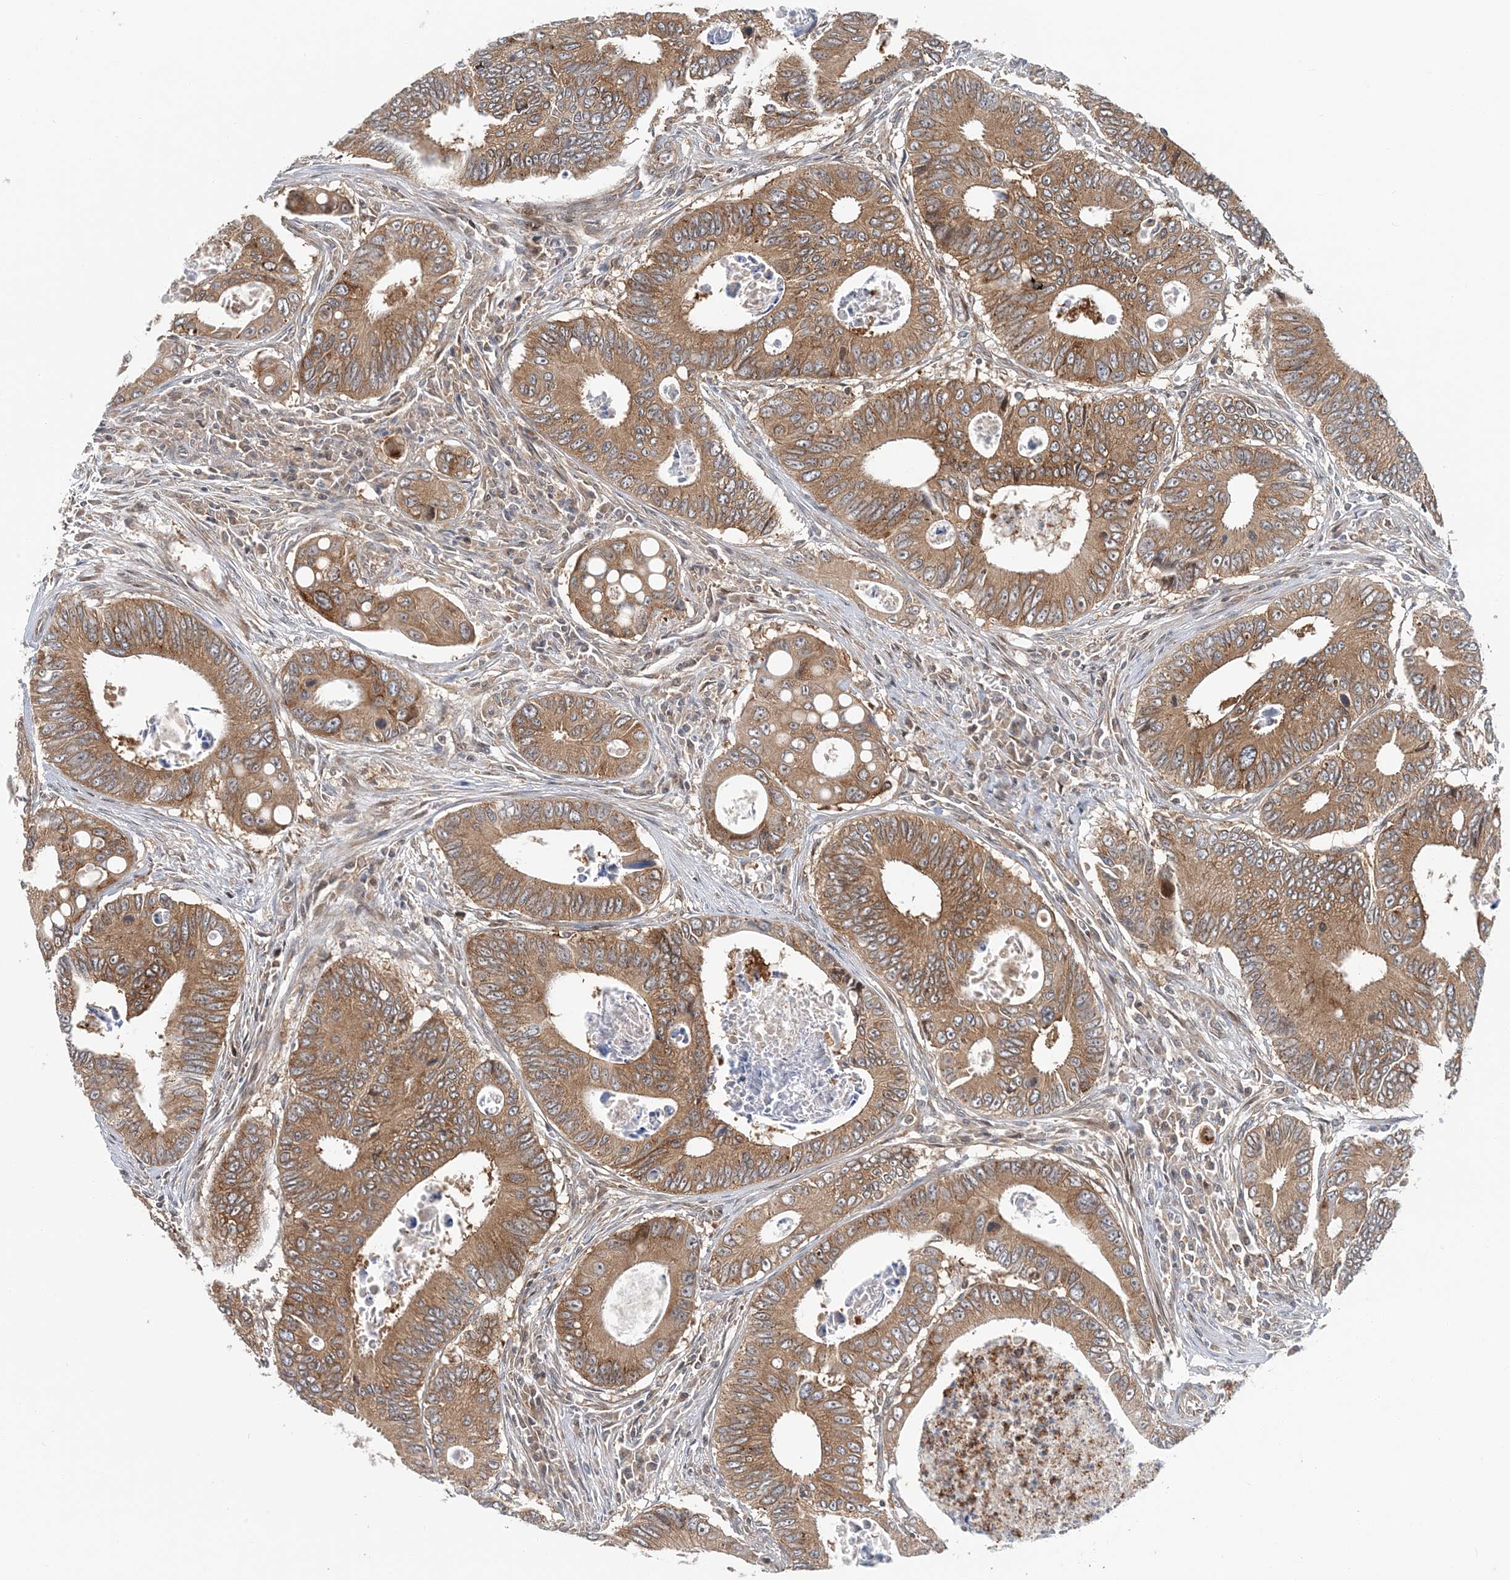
{"staining": {"intensity": "moderate", "quantity": ">75%", "location": "cytoplasmic/membranous"}, "tissue": "colorectal cancer", "cell_type": "Tumor cells", "image_type": "cancer", "snomed": [{"axis": "morphology", "description": "Inflammation, NOS"}, {"axis": "morphology", "description": "Adenocarcinoma, NOS"}, {"axis": "topography", "description": "Colon"}], "caption": "High-power microscopy captured an immunohistochemistry image of colorectal cancer, revealing moderate cytoplasmic/membranous staining in approximately >75% of tumor cells.", "gene": "ATP13A2", "patient": {"sex": "male", "age": 72}}